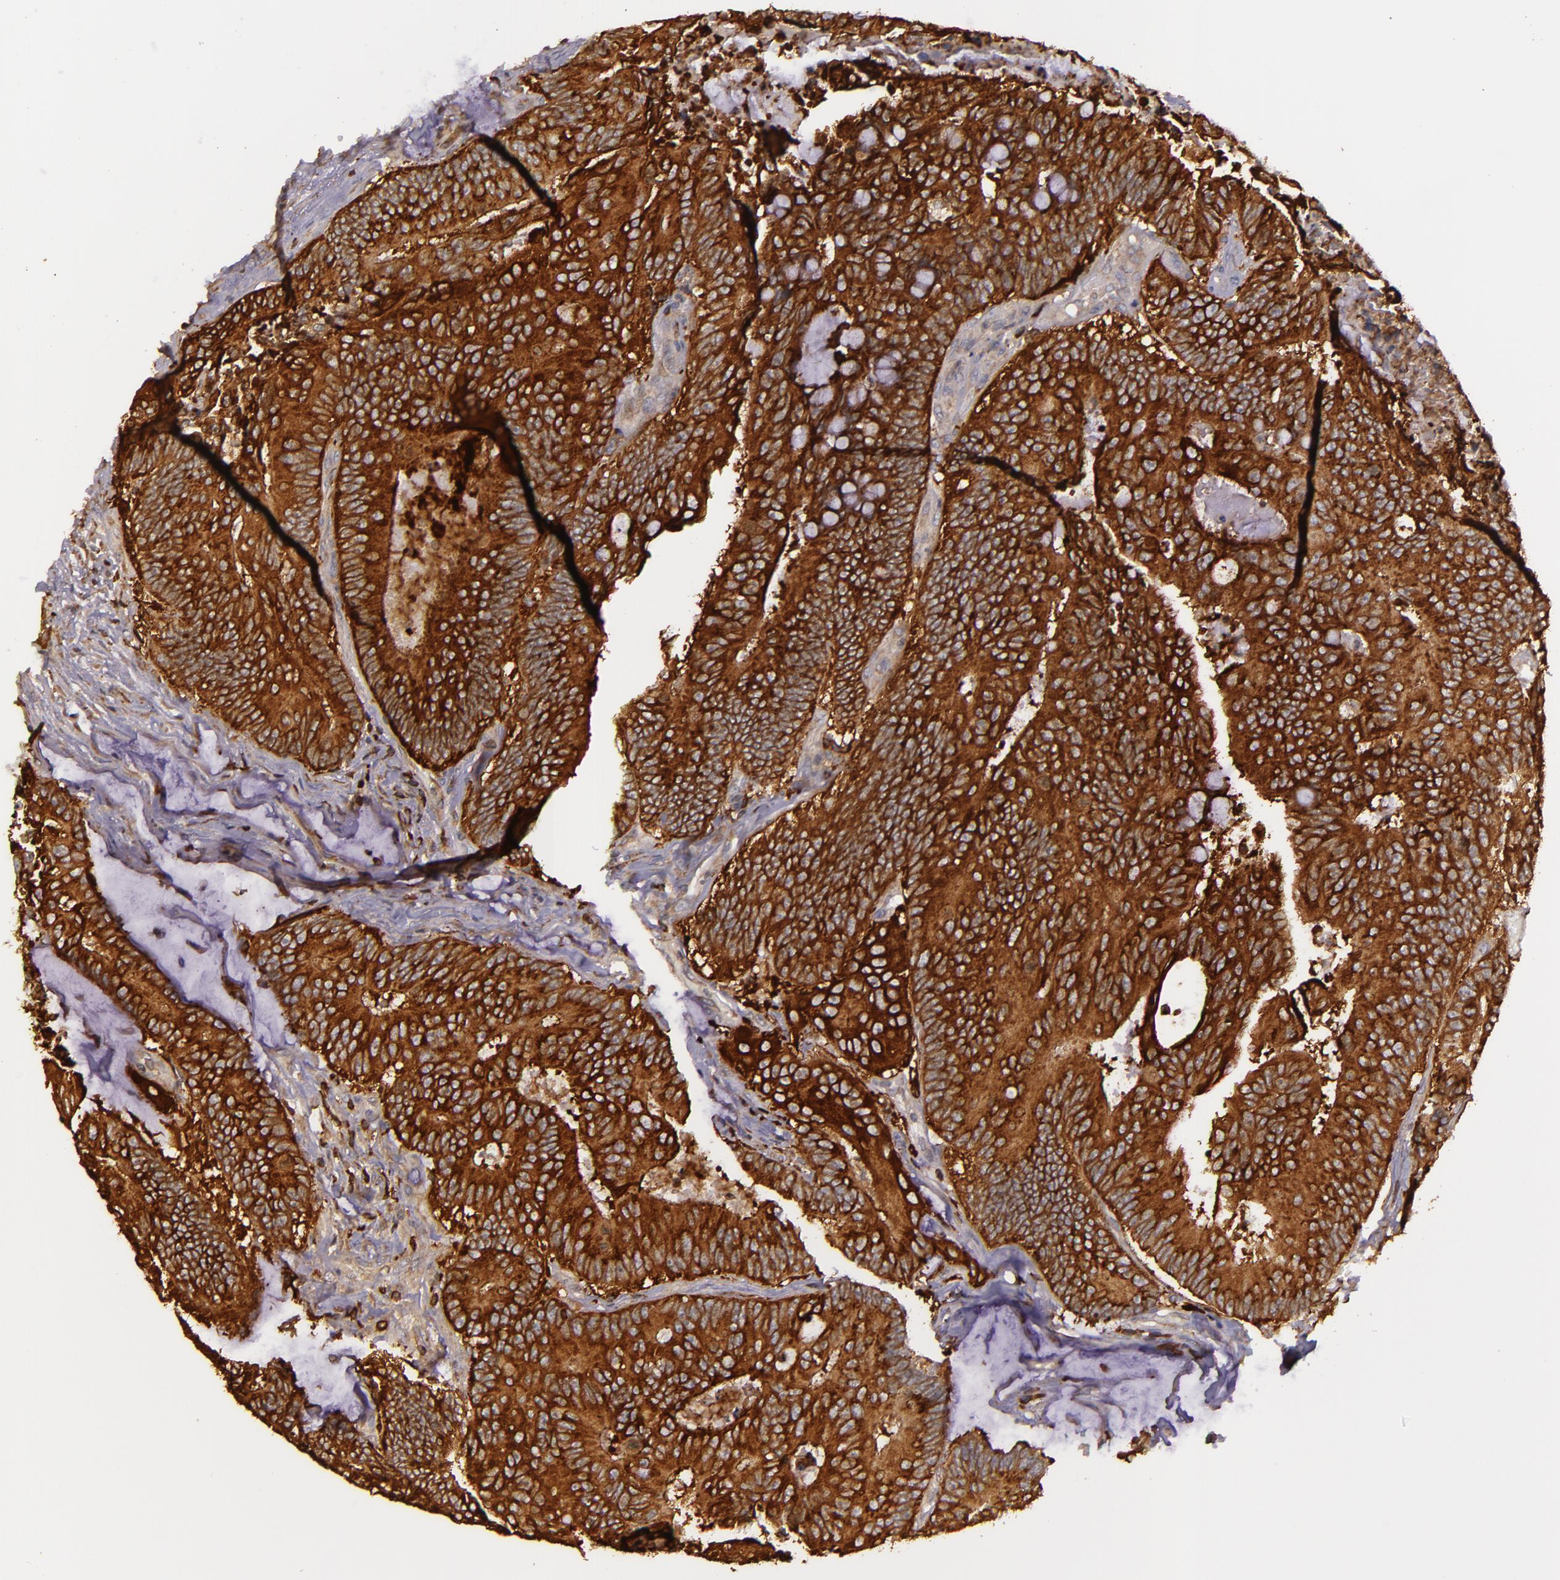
{"staining": {"intensity": "strong", "quantity": ">75%", "location": "cytoplasmic/membranous"}, "tissue": "colorectal cancer", "cell_type": "Tumor cells", "image_type": "cancer", "snomed": [{"axis": "morphology", "description": "Adenocarcinoma, NOS"}, {"axis": "topography", "description": "Colon"}], "caption": "High-magnification brightfield microscopy of colorectal adenocarcinoma stained with DAB (brown) and counterstained with hematoxylin (blue). tumor cells exhibit strong cytoplasmic/membranous positivity is seen in approximately>75% of cells. The staining was performed using DAB (3,3'-diaminobenzidine) to visualize the protein expression in brown, while the nuclei were stained in blue with hematoxylin (Magnification: 20x).", "gene": "SLC9A3R1", "patient": {"sex": "male", "age": 65}}